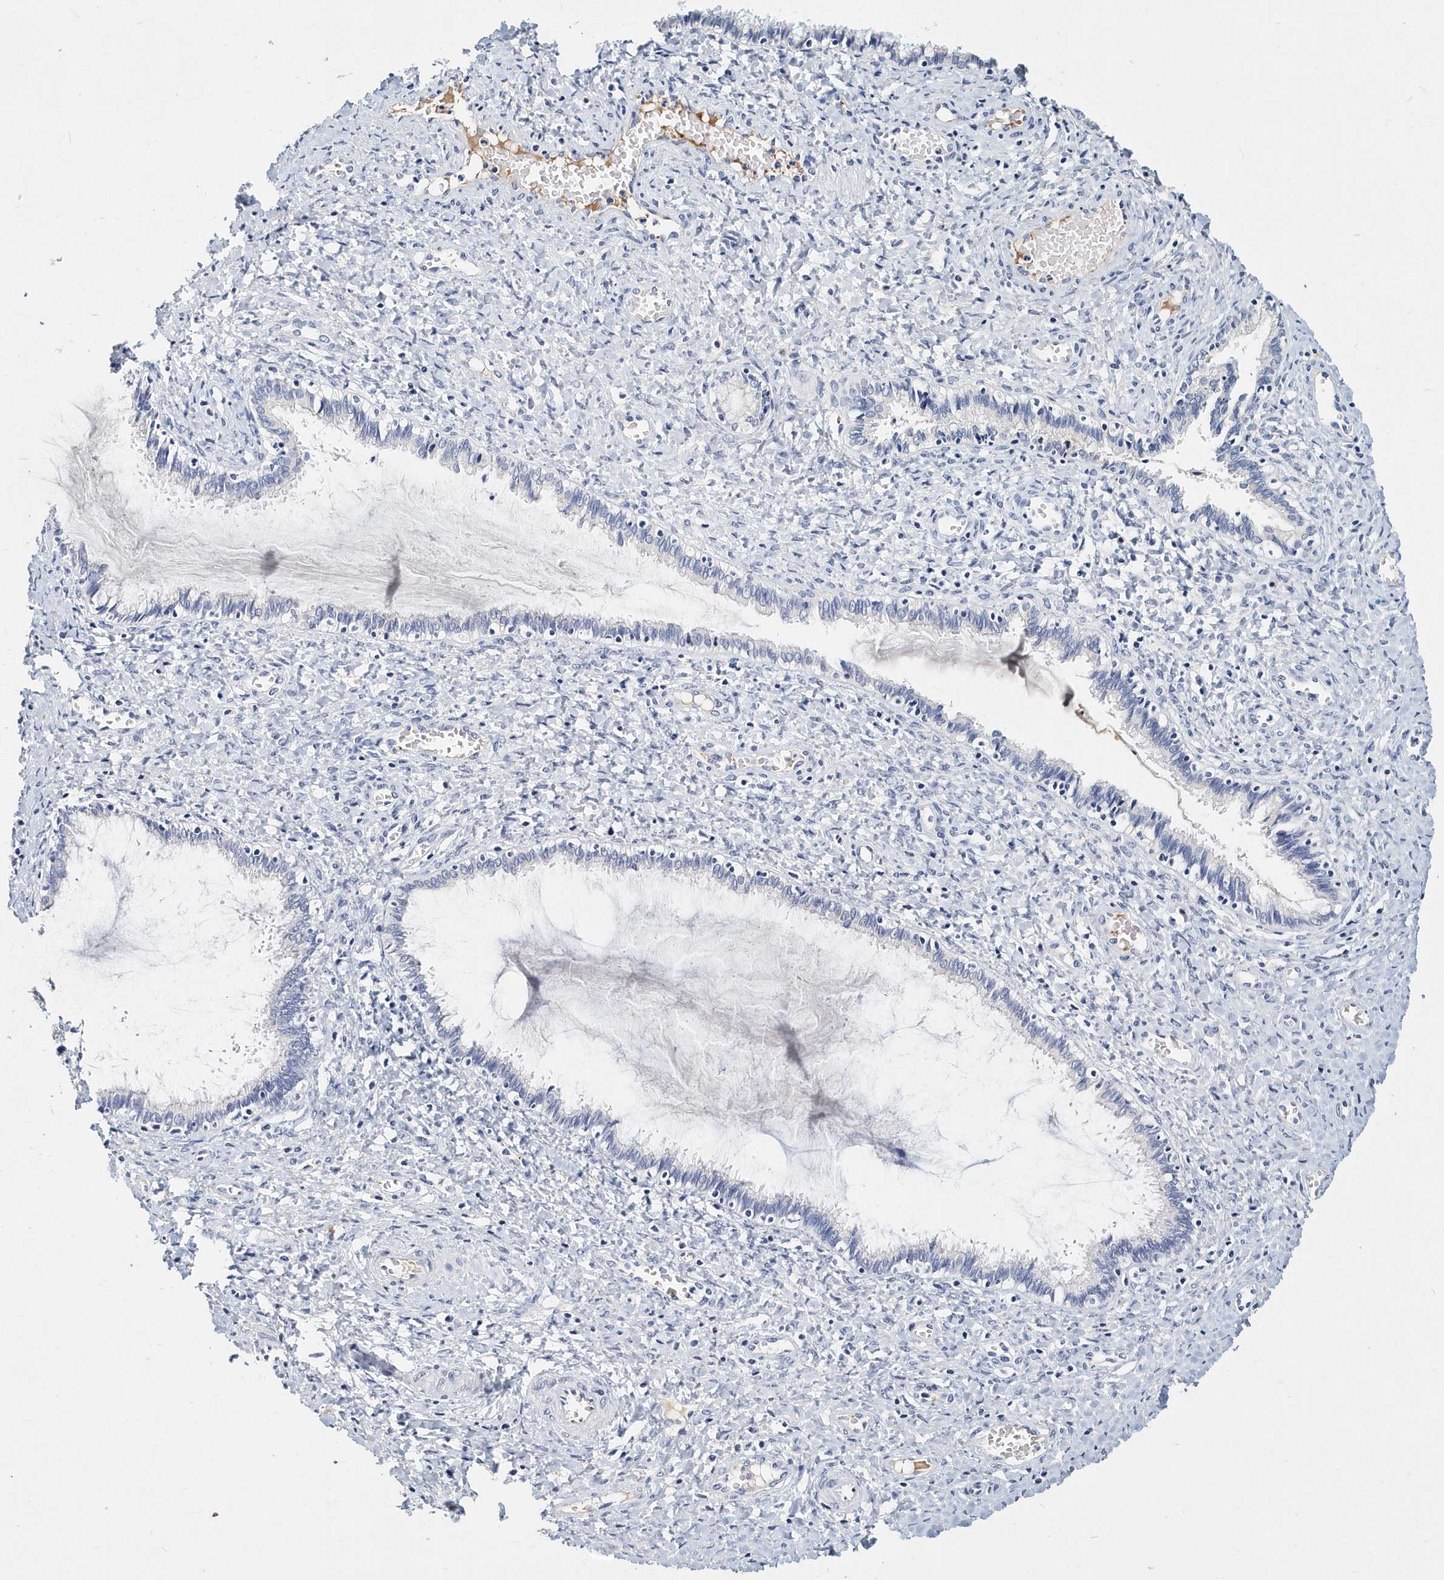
{"staining": {"intensity": "negative", "quantity": "none", "location": "none"}, "tissue": "cervix", "cell_type": "Glandular cells", "image_type": "normal", "snomed": [{"axis": "morphology", "description": "Normal tissue, NOS"}, {"axis": "morphology", "description": "Adenocarcinoma, NOS"}, {"axis": "topography", "description": "Cervix"}], "caption": "Photomicrograph shows no protein staining in glandular cells of benign cervix.", "gene": "ITGA2B", "patient": {"sex": "female", "age": 29}}